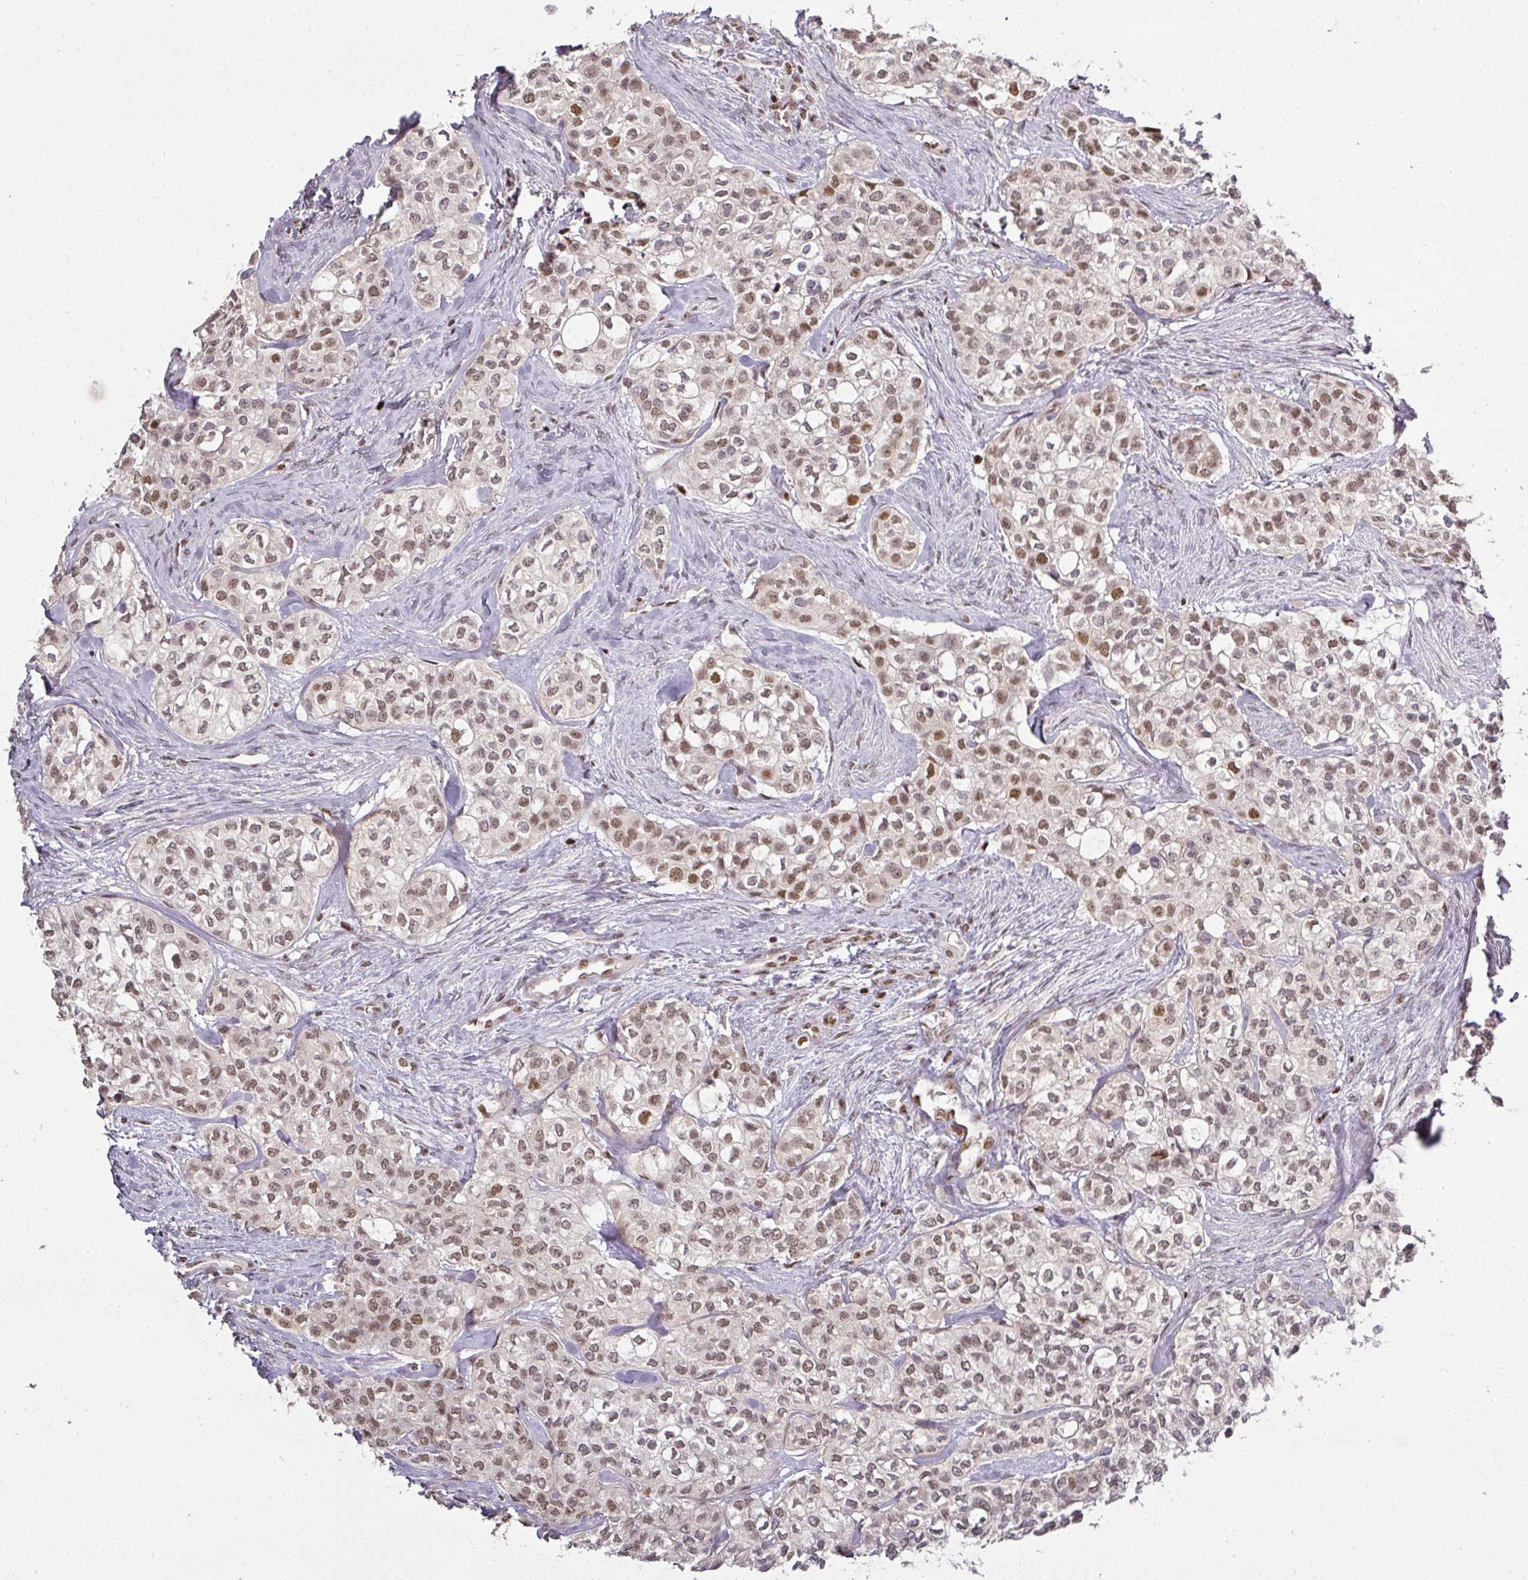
{"staining": {"intensity": "moderate", "quantity": "25%-75%", "location": "nuclear"}, "tissue": "head and neck cancer", "cell_type": "Tumor cells", "image_type": "cancer", "snomed": [{"axis": "morphology", "description": "Adenocarcinoma, NOS"}, {"axis": "topography", "description": "Head-Neck"}], "caption": "Immunohistochemistry (IHC) histopathology image of neoplastic tissue: head and neck adenocarcinoma stained using IHC shows medium levels of moderate protein expression localized specifically in the nuclear of tumor cells, appearing as a nuclear brown color.", "gene": "GPRIN2", "patient": {"sex": "male", "age": 81}}